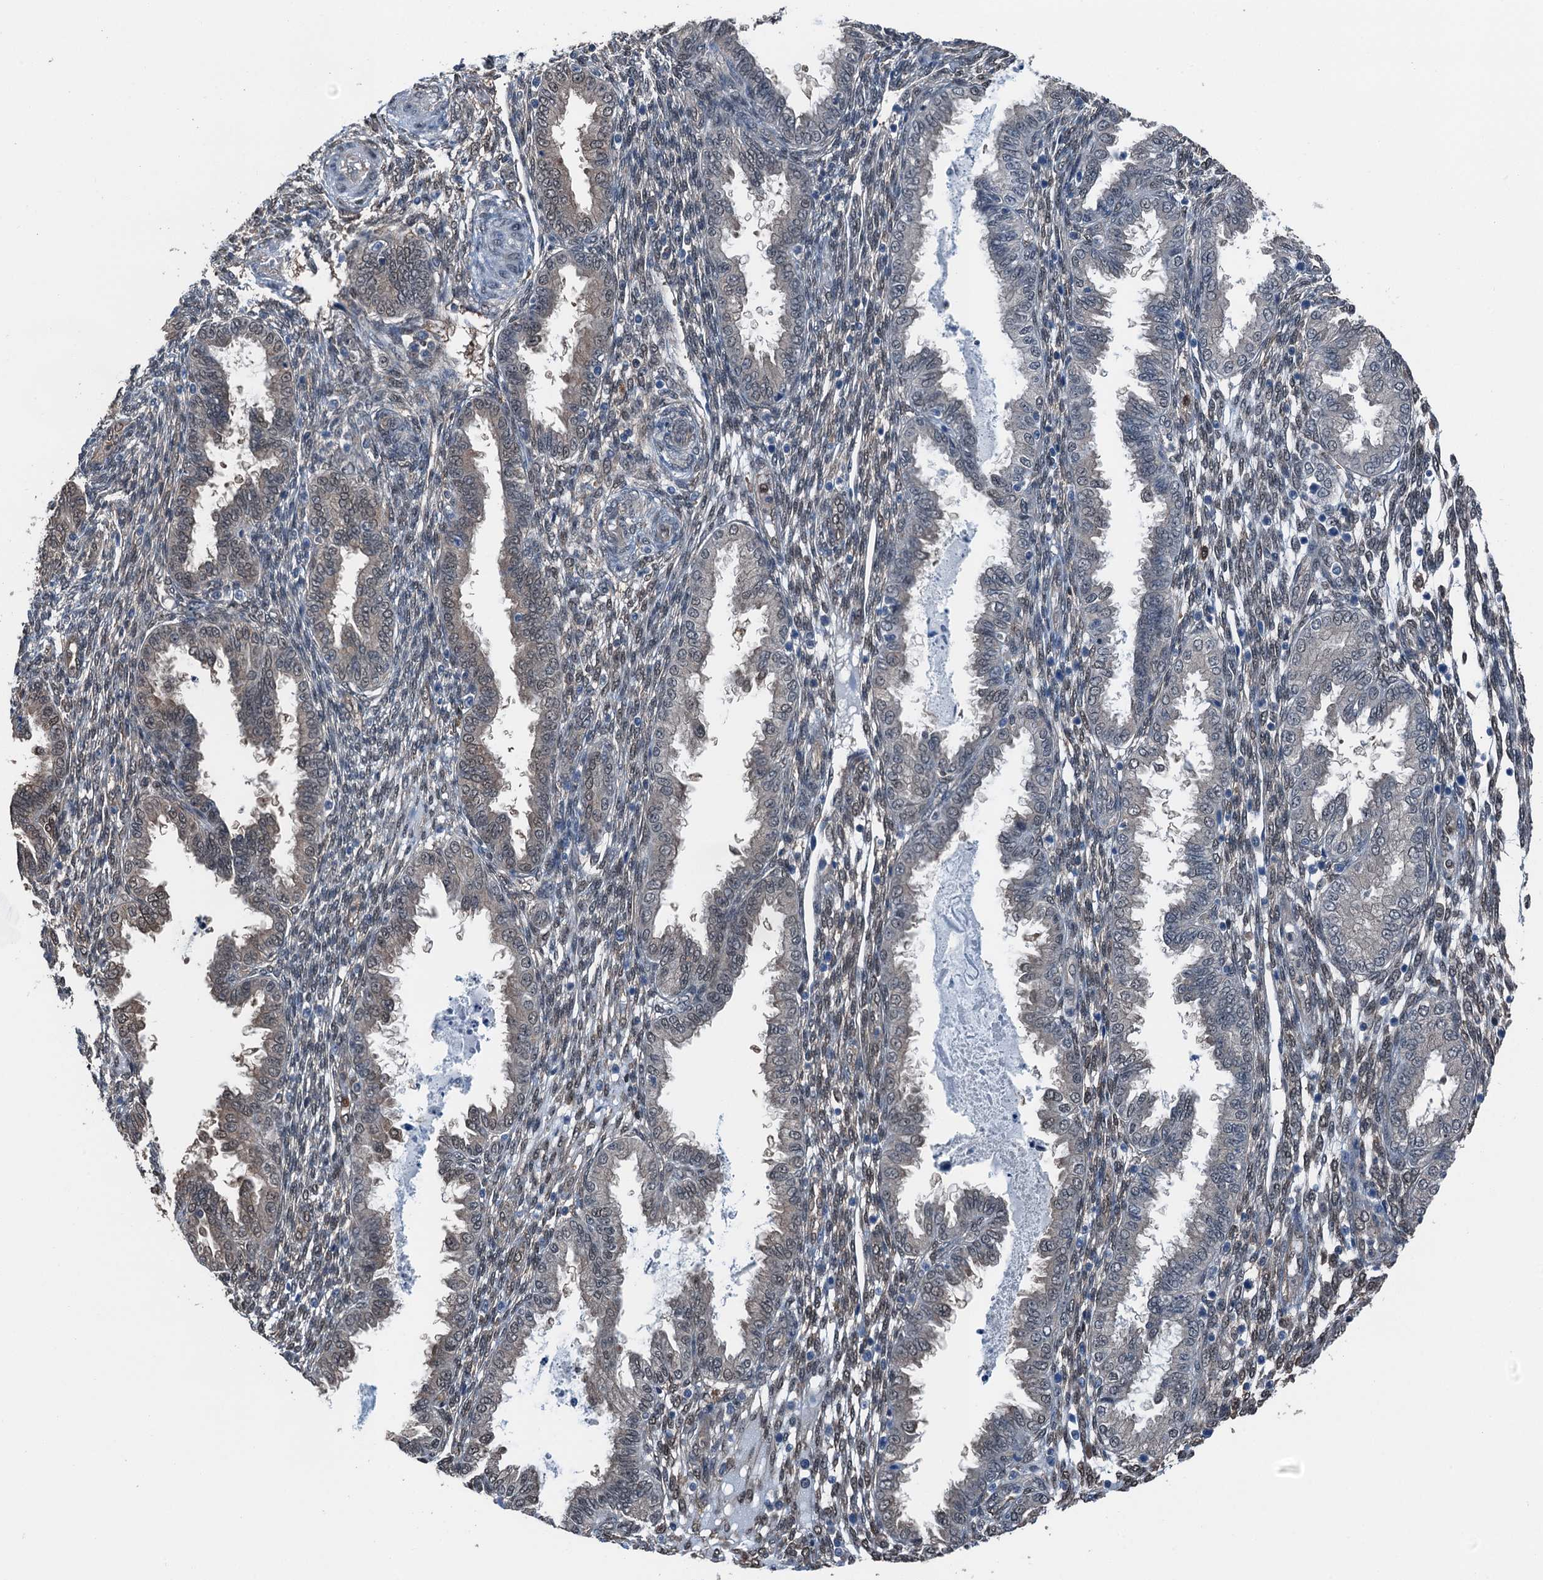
{"staining": {"intensity": "weak", "quantity": "<25%", "location": "nuclear"}, "tissue": "endometrium", "cell_type": "Cells in endometrial stroma", "image_type": "normal", "snomed": [{"axis": "morphology", "description": "Normal tissue, NOS"}, {"axis": "topography", "description": "Endometrium"}], "caption": "Histopathology image shows no protein positivity in cells in endometrial stroma of unremarkable endometrium. Brightfield microscopy of immunohistochemistry (IHC) stained with DAB (3,3'-diaminobenzidine) (brown) and hematoxylin (blue), captured at high magnification.", "gene": "RNH1", "patient": {"sex": "female", "age": 33}}